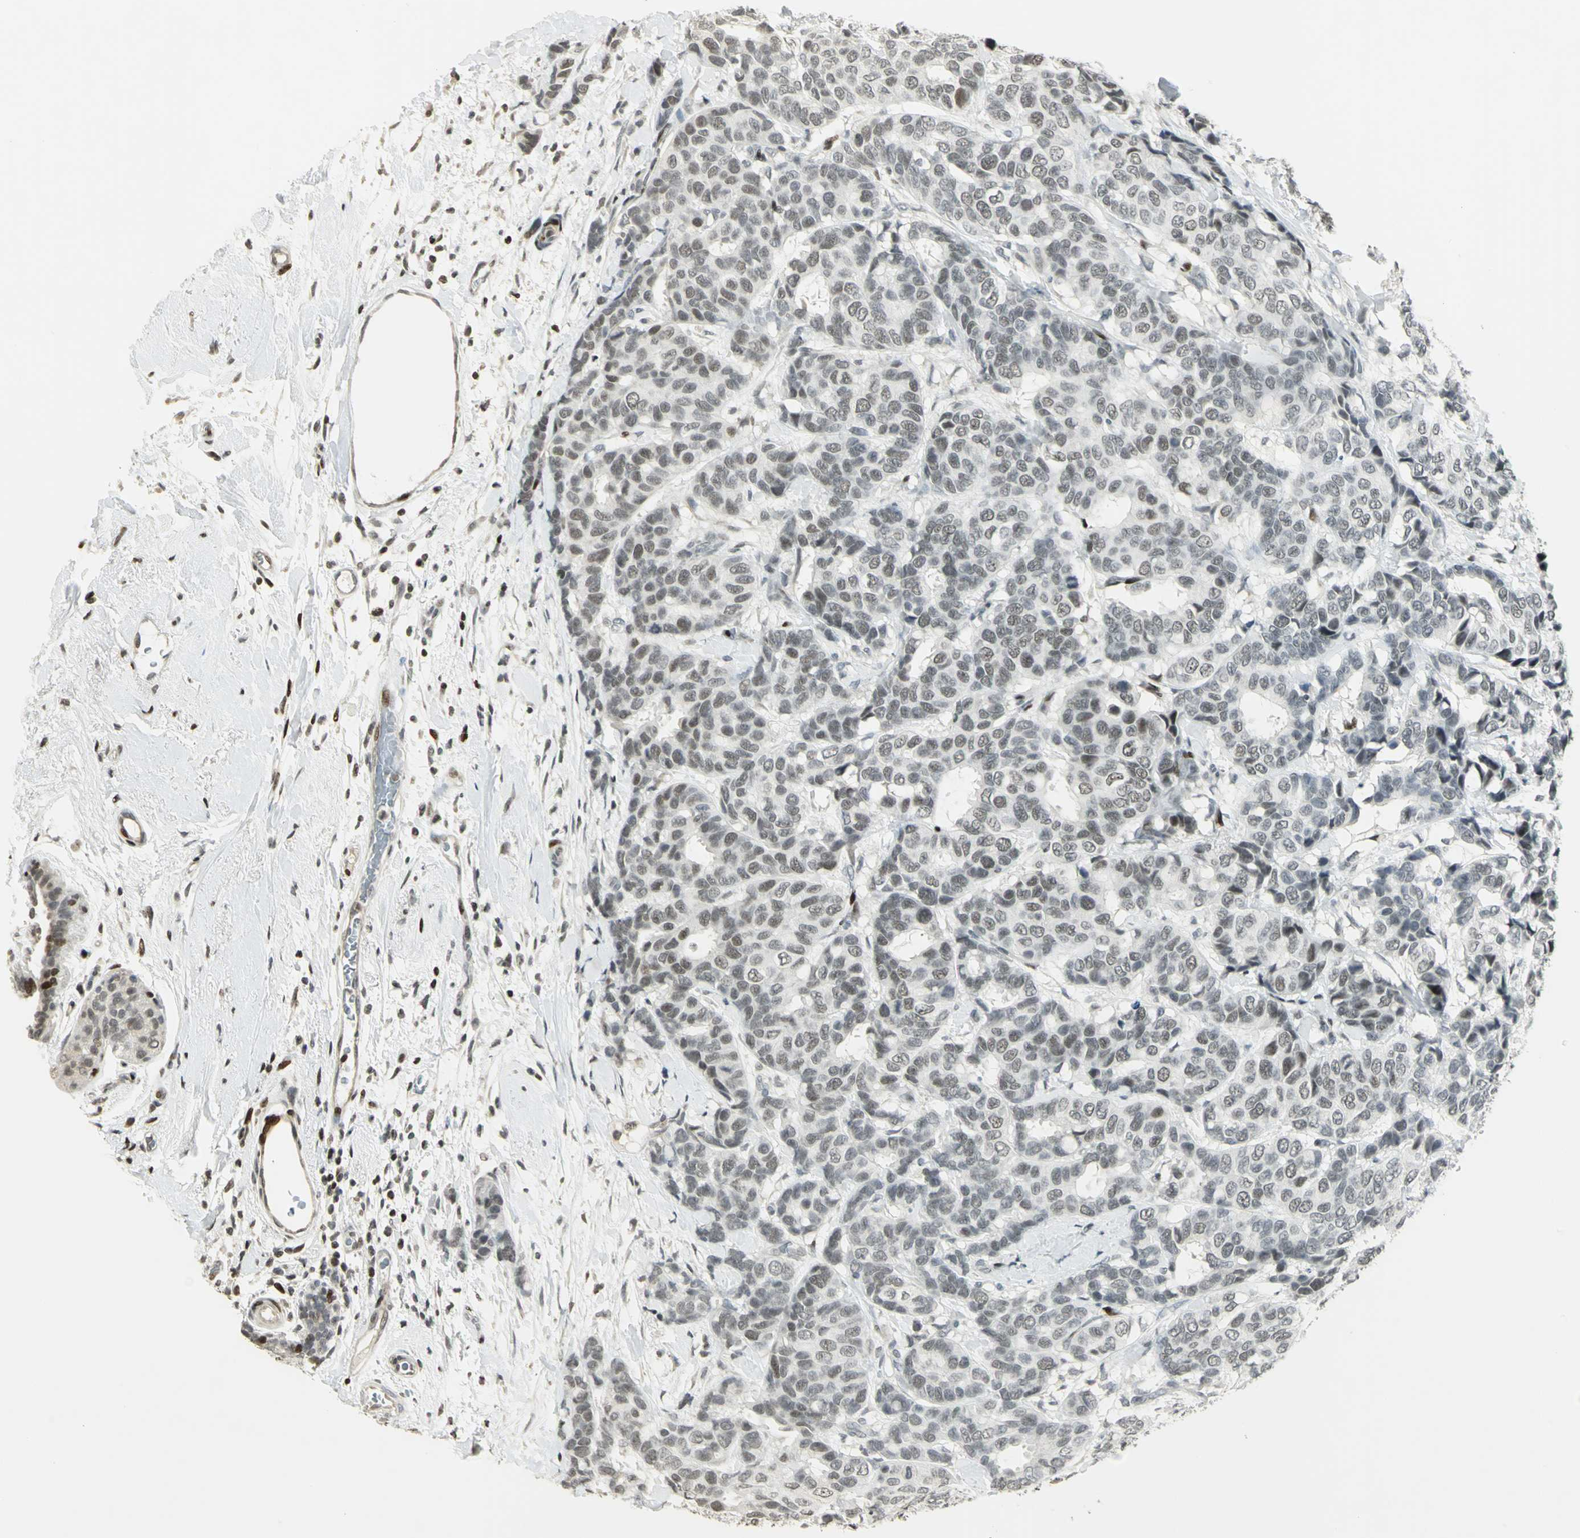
{"staining": {"intensity": "weak", "quantity": "25%-75%", "location": "nuclear"}, "tissue": "breast cancer", "cell_type": "Tumor cells", "image_type": "cancer", "snomed": [{"axis": "morphology", "description": "Duct carcinoma"}, {"axis": "topography", "description": "Breast"}], "caption": "Breast cancer stained for a protein shows weak nuclear positivity in tumor cells. (brown staining indicates protein expression, while blue staining denotes nuclei).", "gene": "KDM1A", "patient": {"sex": "female", "age": 87}}